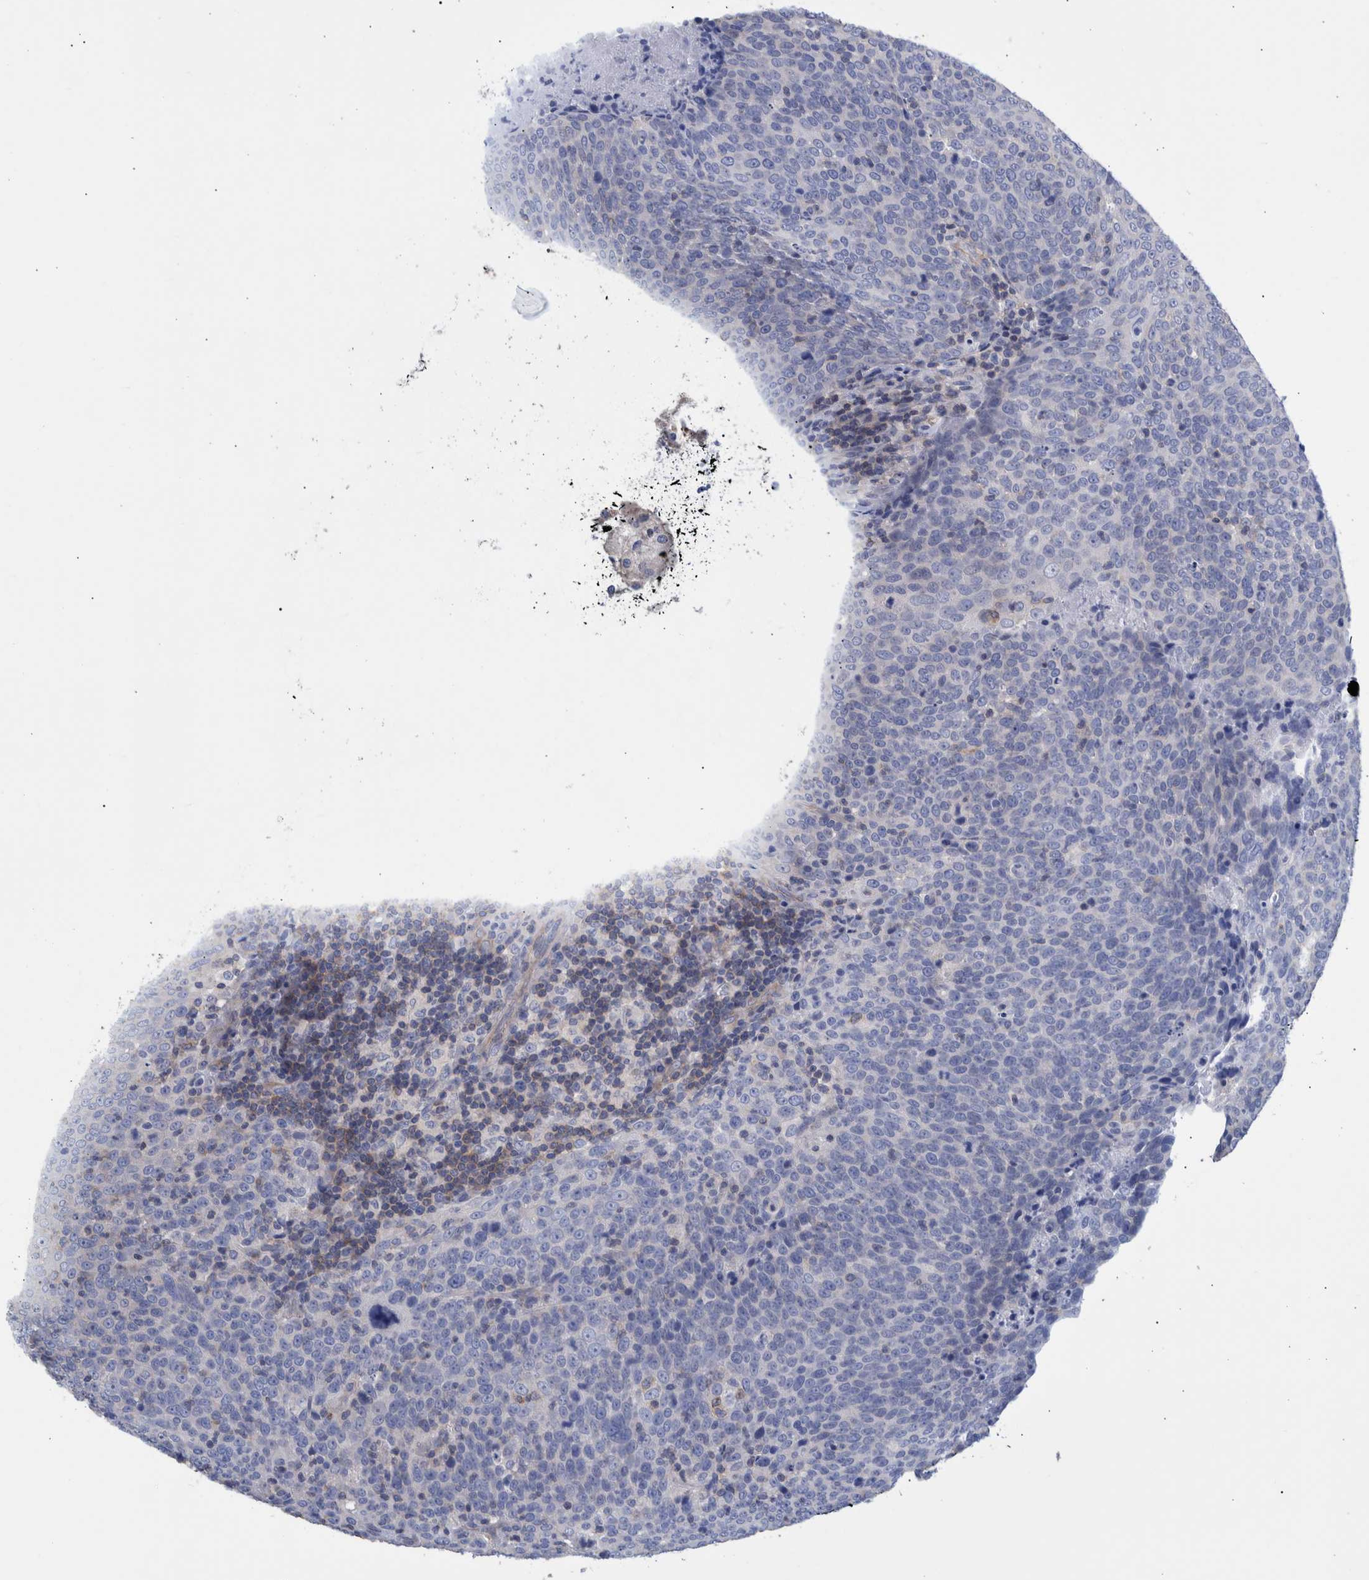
{"staining": {"intensity": "negative", "quantity": "none", "location": "none"}, "tissue": "head and neck cancer", "cell_type": "Tumor cells", "image_type": "cancer", "snomed": [{"axis": "morphology", "description": "Squamous cell carcinoma, NOS"}, {"axis": "morphology", "description": "Squamous cell carcinoma, metastatic, NOS"}, {"axis": "topography", "description": "Lymph node"}, {"axis": "topography", "description": "Head-Neck"}], "caption": "This is a photomicrograph of immunohistochemistry staining of metastatic squamous cell carcinoma (head and neck), which shows no expression in tumor cells. (DAB (3,3'-diaminobenzidine) IHC with hematoxylin counter stain).", "gene": "PPP3CC", "patient": {"sex": "male", "age": 62}}